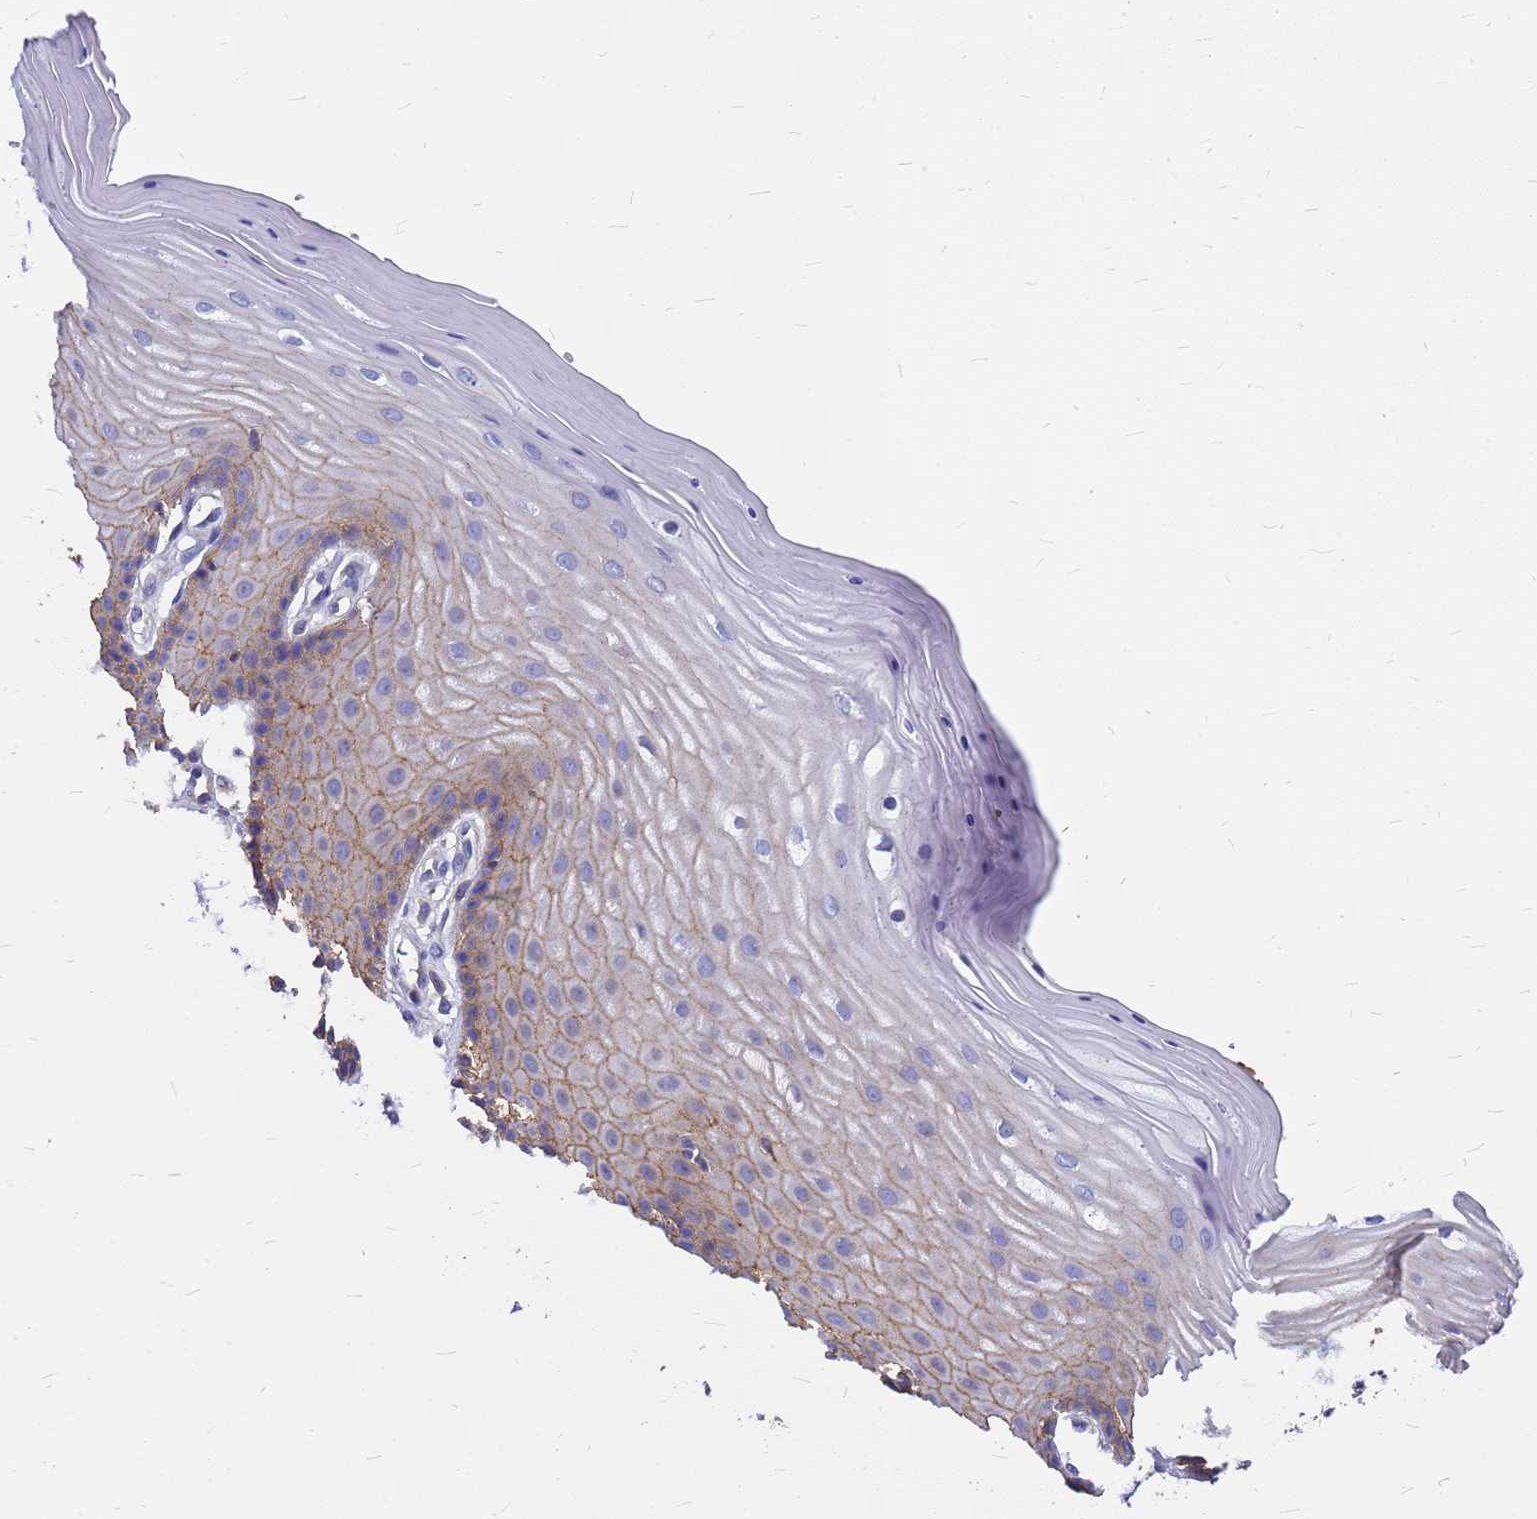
{"staining": {"intensity": "weak", "quantity": "25%-75%", "location": "cytoplasmic/membranous"}, "tissue": "cervix", "cell_type": "Glandular cells", "image_type": "normal", "snomed": [{"axis": "morphology", "description": "Normal tissue, NOS"}, {"axis": "topography", "description": "Cervix"}], "caption": "Glandular cells reveal weak cytoplasmic/membranous staining in about 25%-75% of cells in normal cervix.", "gene": "FBXW5", "patient": {"sex": "female", "age": 55}}